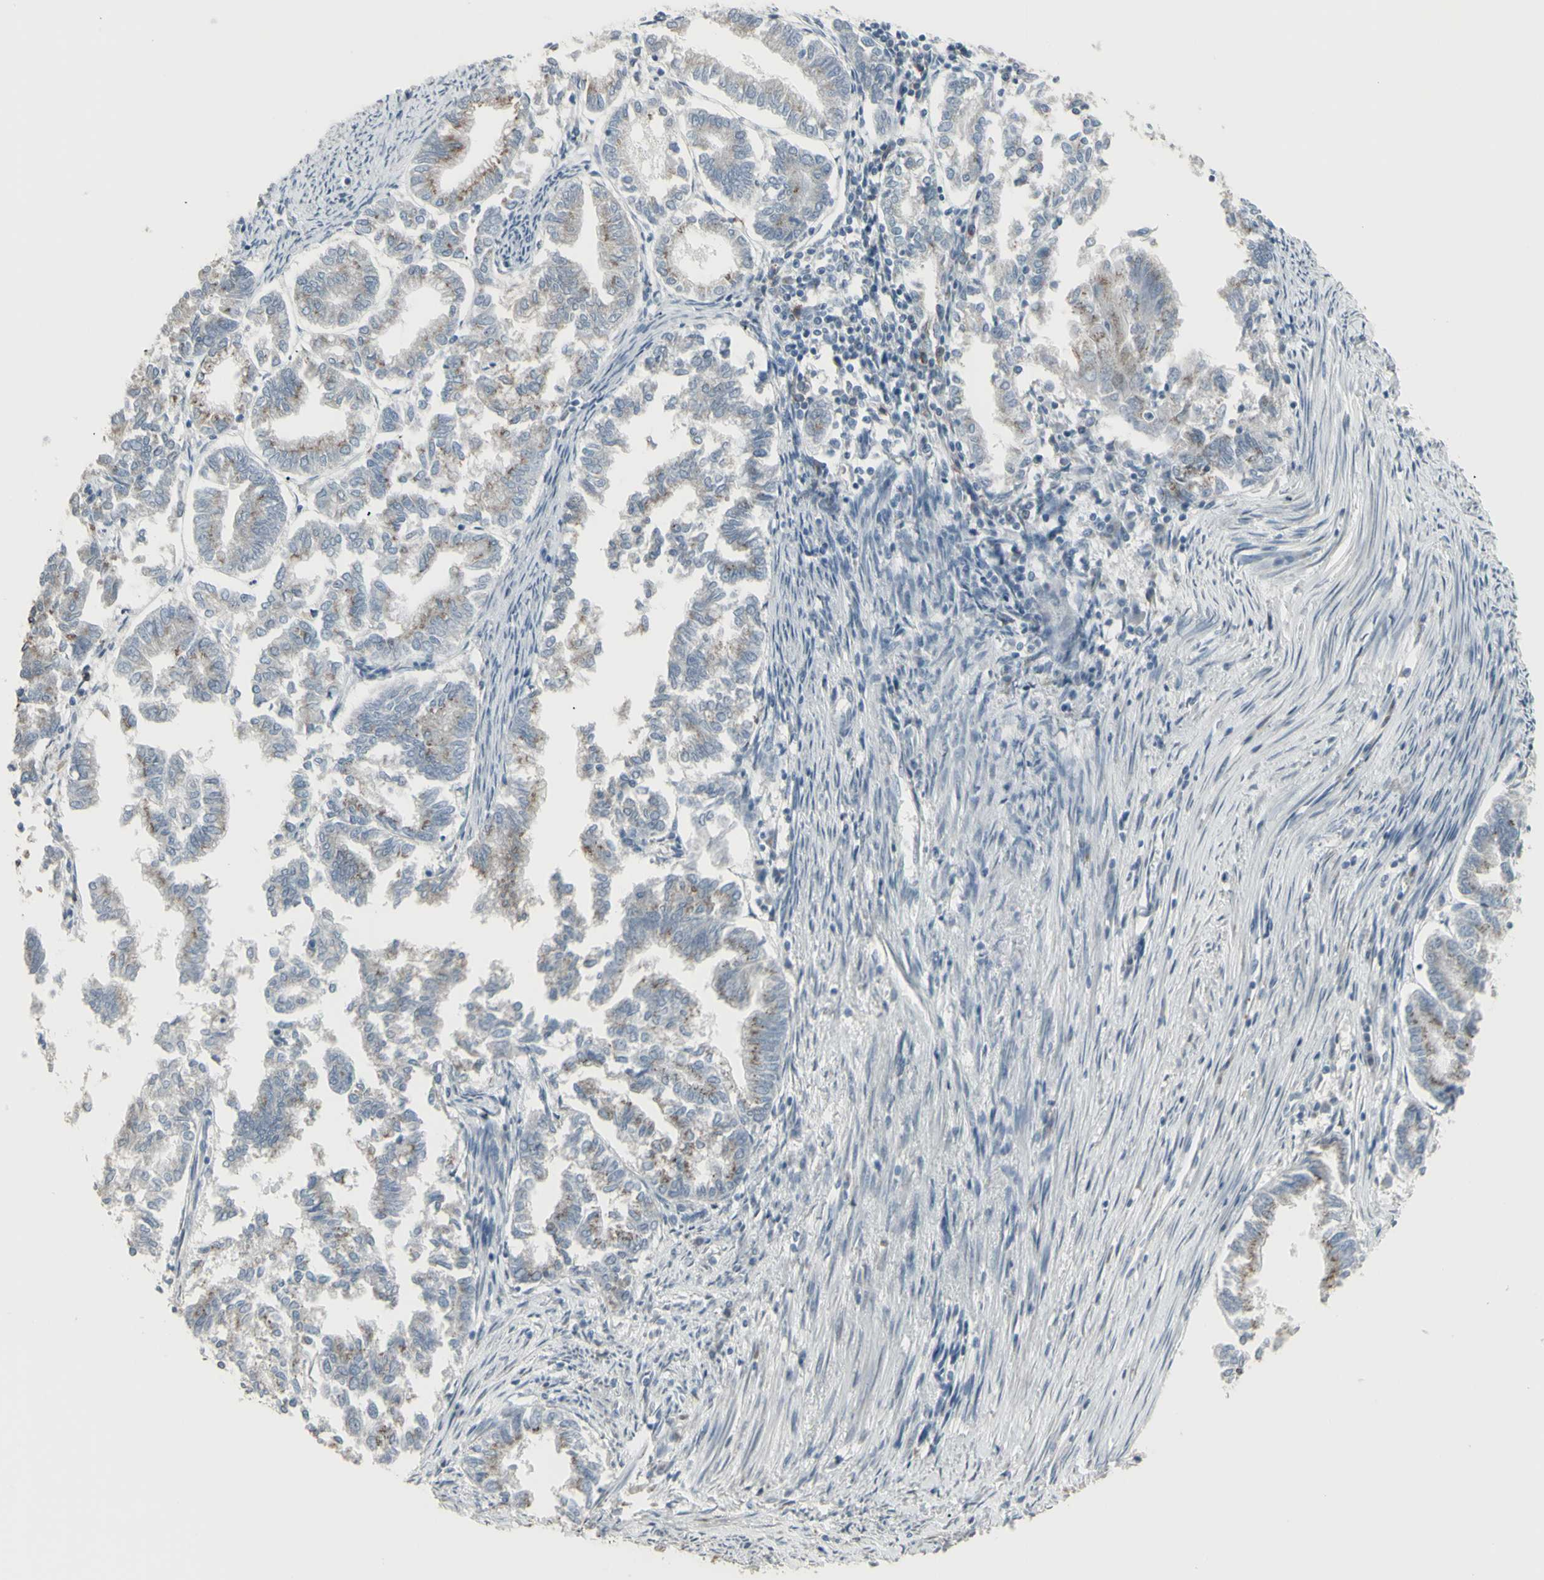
{"staining": {"intensity": "moderate", "quantity": "25%-75%", "location": "cytoplasmic/membranous"}, "tissue": "endometrial cancer", "cell_type": "Tumor cells", "image_type": "cancer", "snomed": [{"axis": "morphology", "description": "Necrosis, NOS"}, {"axis": "morphology", "description": "Adenocarcinoma, NOS"}, {"axis": "topography", "description": "Endometrium"}], "caption": "Endometrial cancer stained for a protein displays moderate cytoplasmic/membranous positivity in tumor cells. Immunohistochemistry stains the protein of interest in brown and the nuclei are stained blue.", "gene": "CD79B", "patient": {"sex": "female", "age": 79}}